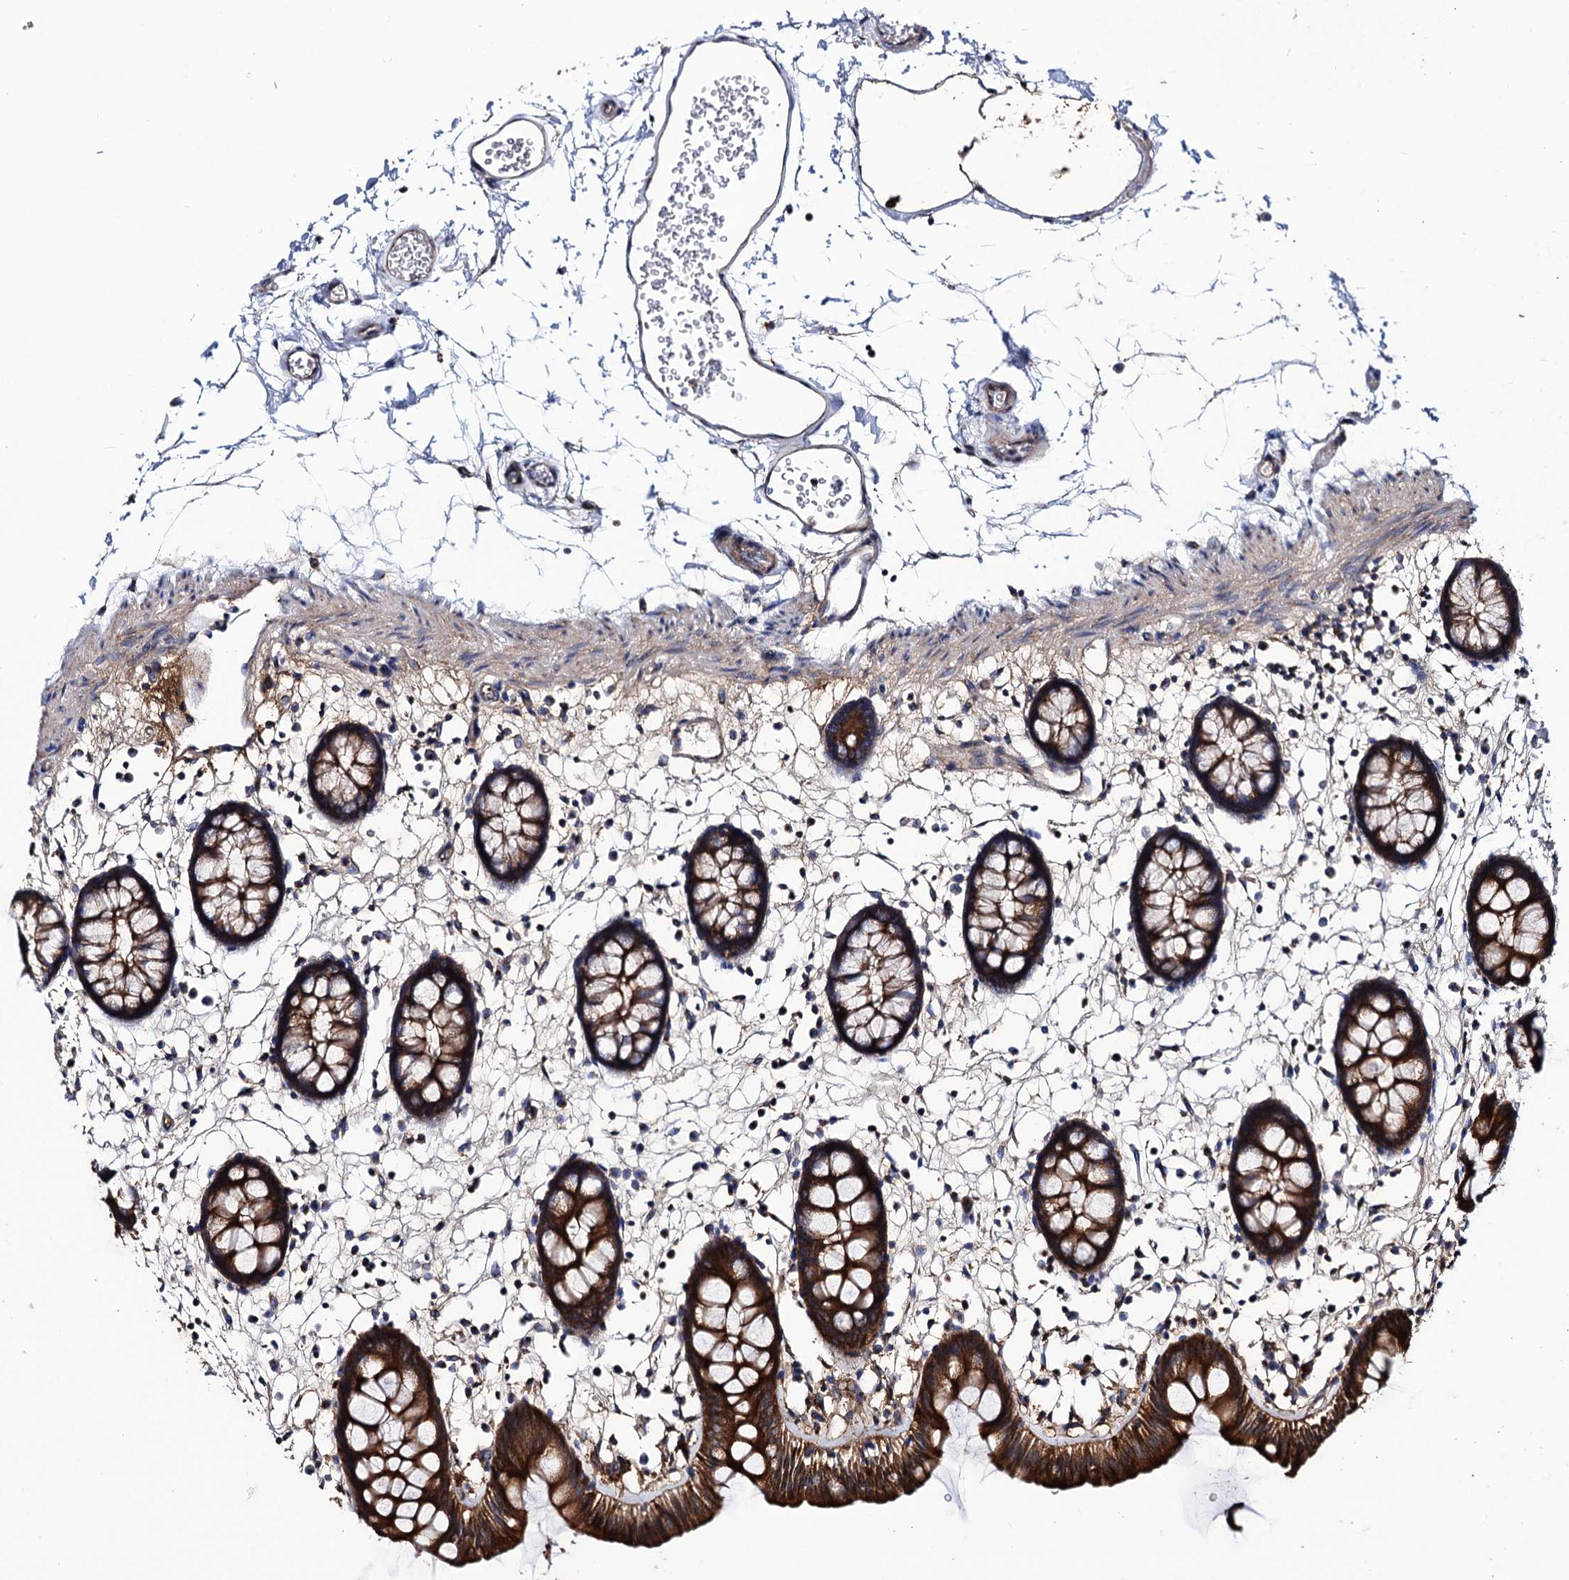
{"staining": {"intensity": "weak", "quantity": ">75%", "location": "cytoplasmic/membranous"}, "tissue": "colon", "cell_type": "Endothelial cells", "image_type": "normal", "snomed": [{"axis": "morphology", "description": "Normal tissue, NOS"}, {"axis": "topography", "description": "Colon"}], "caption": "This histopathology image displays immunohistochemistry (IHC) staining of normal human colon, with low weak cytoplasmic/membranous positivity in approximately >75% of endothelial cells.", "gene": "DYDC1", "patient": {"sex": "male", "age": 56}}